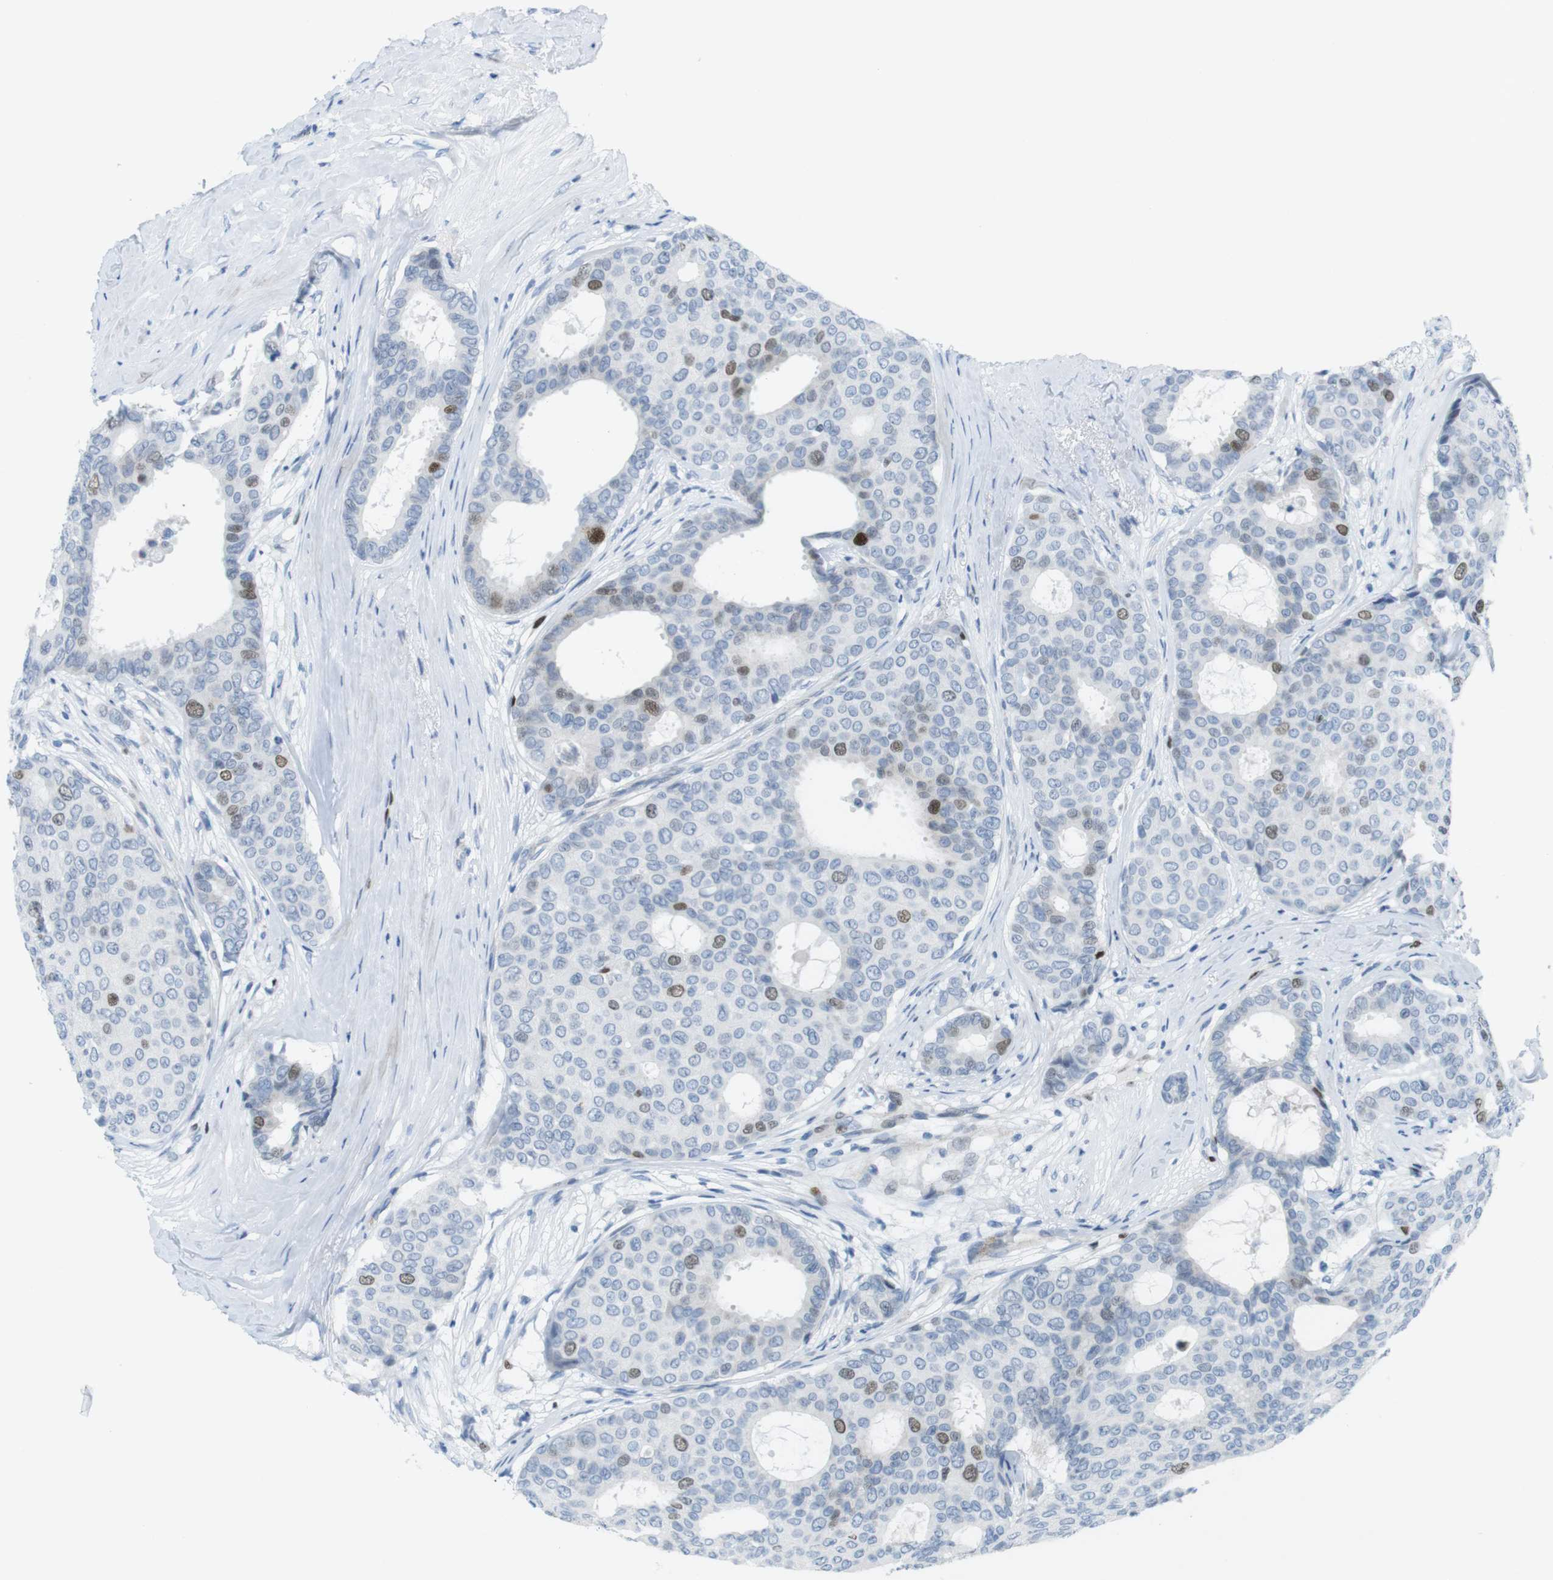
{"staining": {"intensity": "strong", "quantity": "<25%", "location": "nuclear"}, "tissue": "breast cancer", "cell_type": "Tumor cells", "image_type": "cancer", "snomed": [{"axis": "morphology", "description": "Duct carcinoma"}, {"axis": "topography", "description": "Breast"}], "caption": "Breast cancer stained for a protein (brown) displays strong nuclear positive staining in about <25% of tumor cells.", "gene": "CHAF1A", "patient": {"sex": "female", "age": 75}}